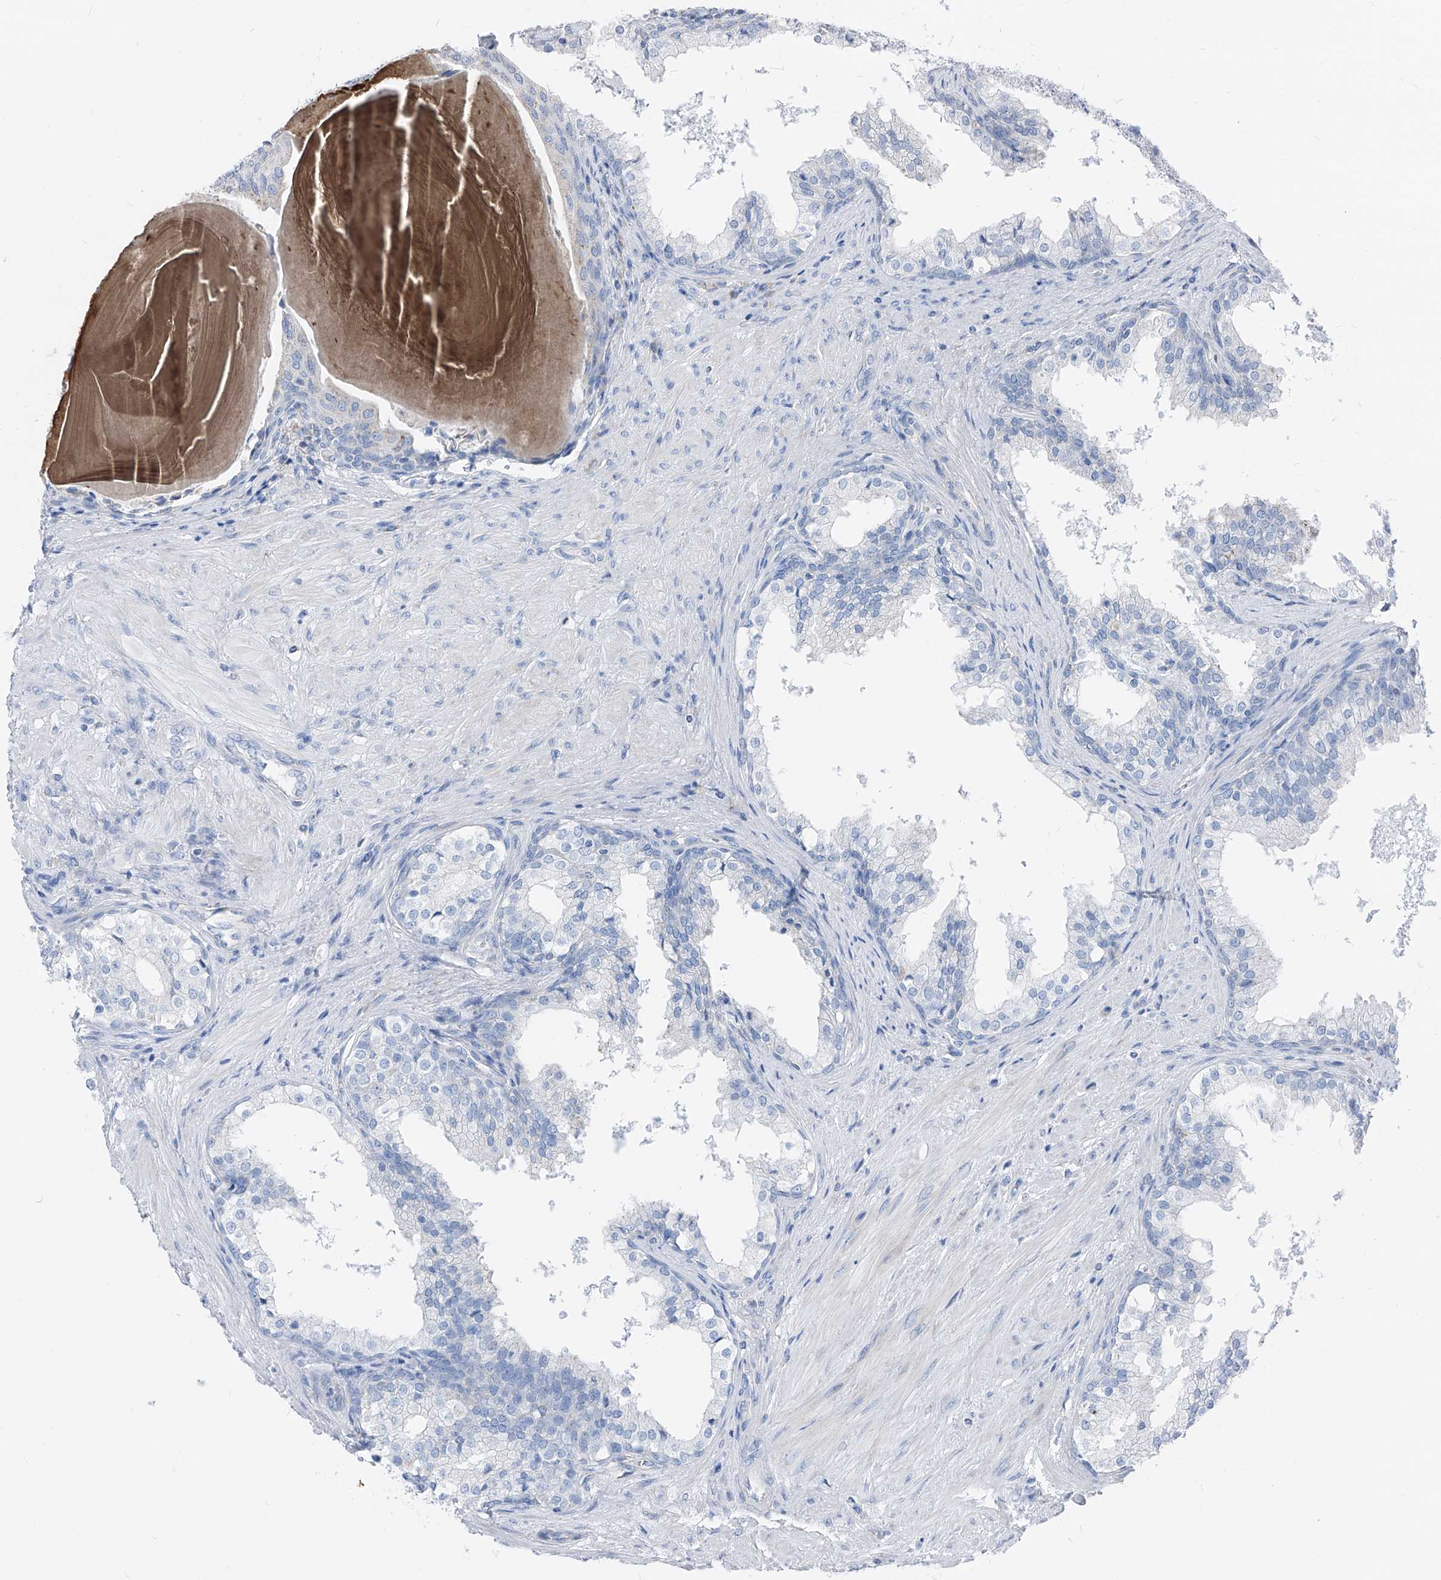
{"staining": {"intensity": "negative", "quantity": "none", "location": "none"}, "tissue": "prostate cancer", "cell_type": "Tumor cells", "image_type": "cancer", "snomed": [{"axis": "morphology", "description": "Adenocarcinoma, High grade"}, {"axis": "topography", "description": "Prostate"}], "caption": "Immunohistochemistry micrograph of prostate cancer (high-grade adenocarcinoma) stained for a protein (brown), which displays no expression in tumor cells. (DAB (3,3'-diaminobenzidine) immunohistochemistry visualized using brightfield microscopy, high magnification).", "gene": "AGPS", "patient": {"sex": "male", "age": 60}}